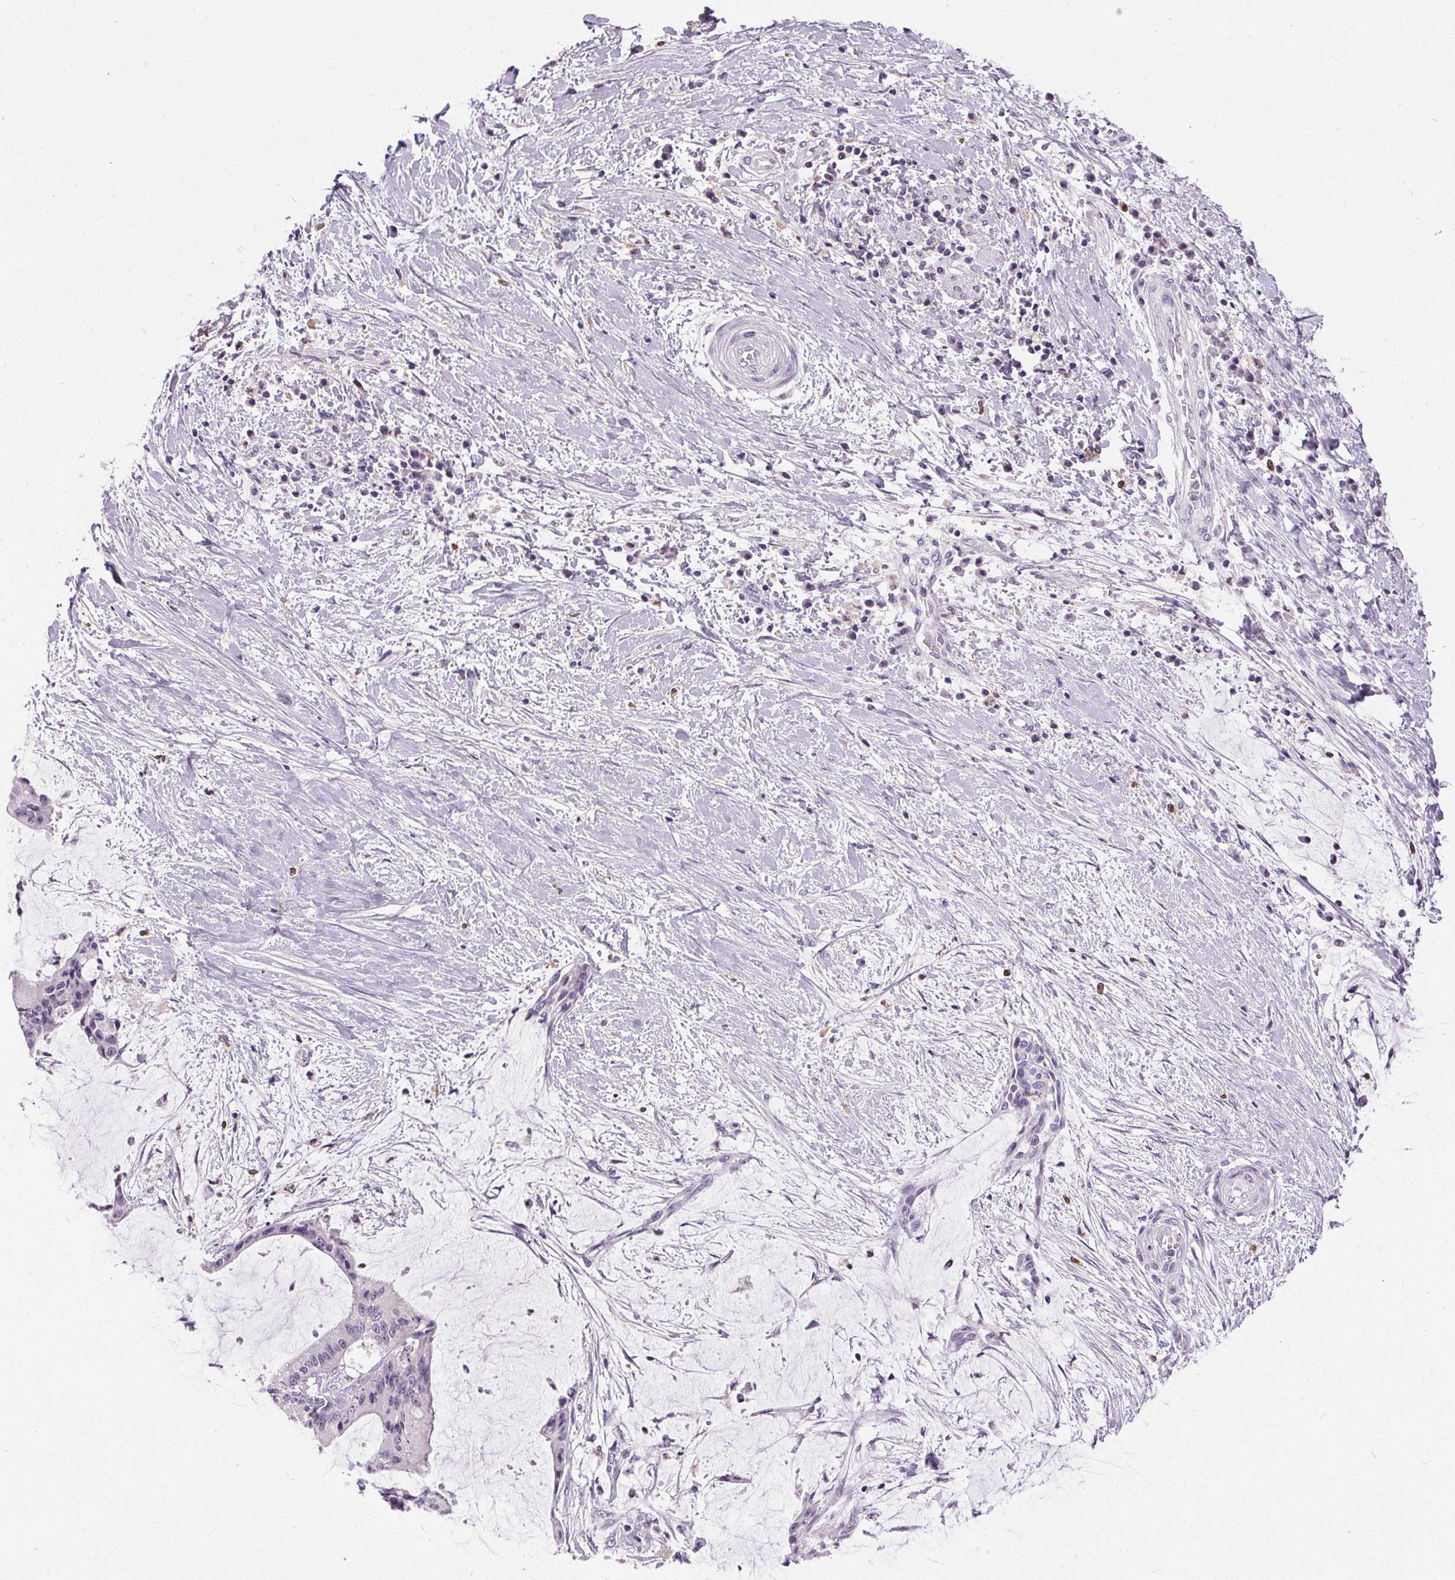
{"staining": {"intensity": "negative", "quantity": "none", "location": "none"}, "tissue": "liver cancer", "cell_type": "Tumor cells", "image_type": "cancer", "snomed": [{"axis": "morphology", "description": "Cholangiocarcinoma"}, {"axis": "topography", "description": "Liver"}], "caption": "Tumor cells show no significant staining in liver cancer (cholangiocarcinoma).", "gene": "TMEM240", "patient": {"sex": "female", "age": 73}}